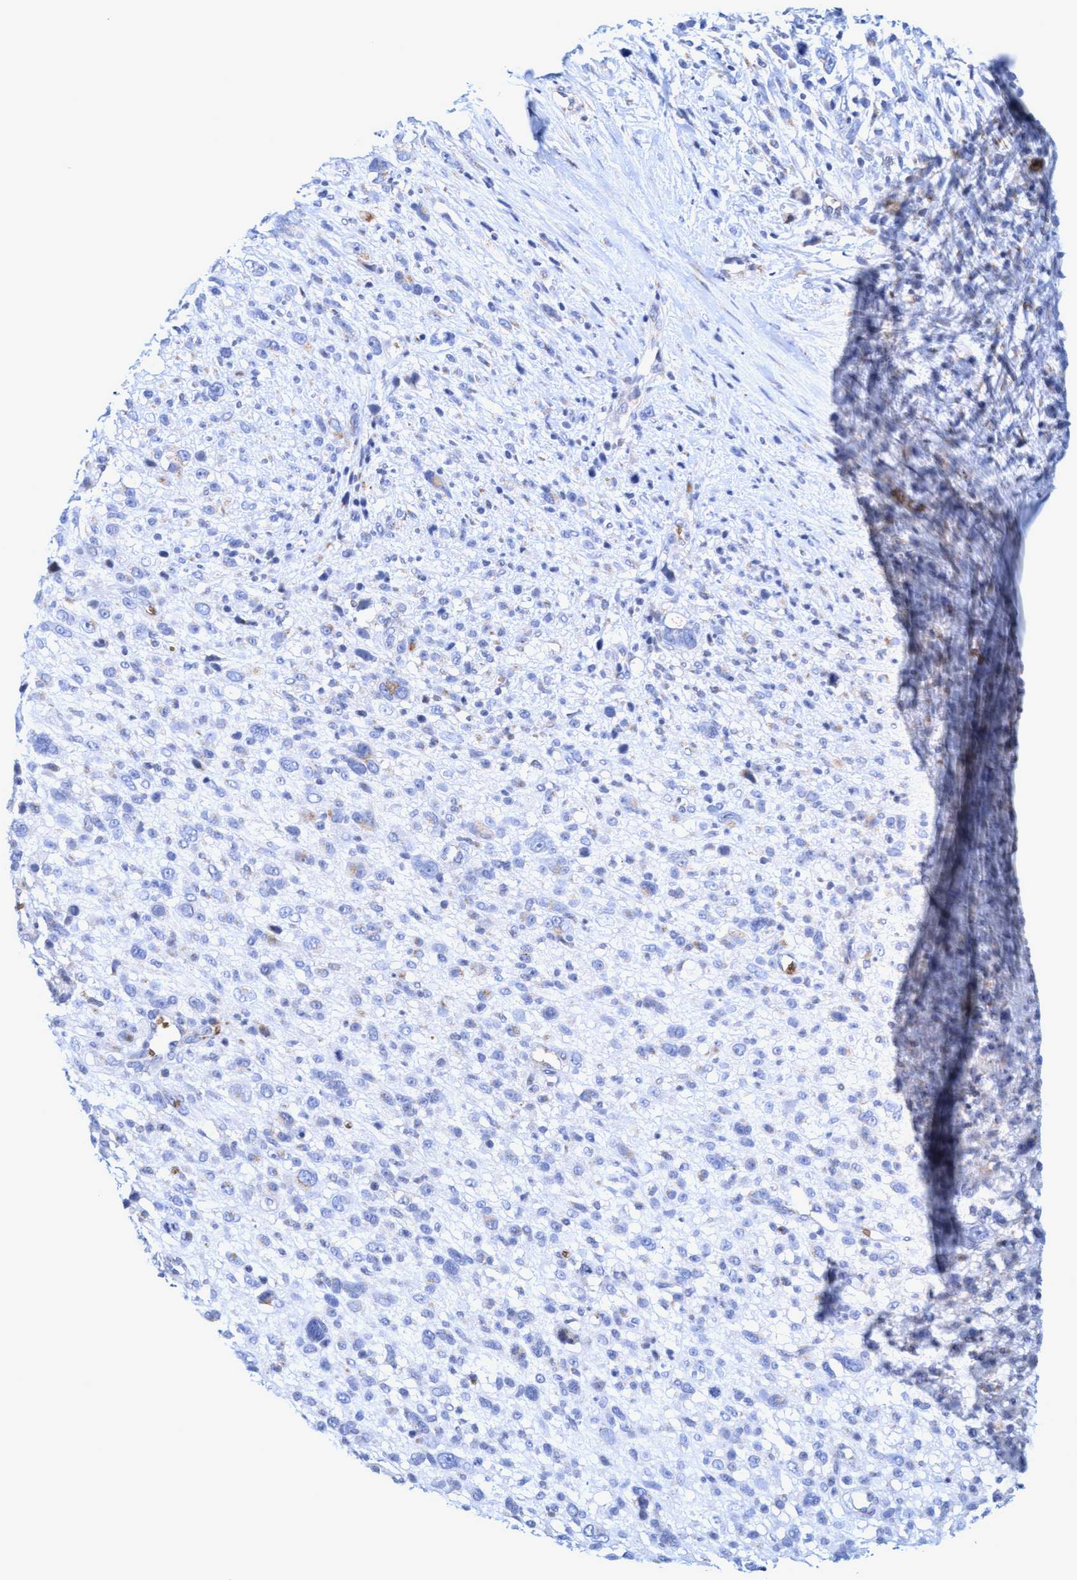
{"staining": {"intensity": "negative", "quantity": "none", "location": "none"}, "tissue": "melanoma", "cell_type": "Tumor cells", "image_type": "cancer", "snomed": [{"axis": "morphology", "description": "Malignant melanoma, NOS"}, {"axis": "topography", "description": "Skin"}], "caption": "High magnification brightfield microscopy of melanoma stained with DAB (brown) and counterstained with hematoxylin (blue): tumor cells show no significant staining. Nuclei are stained in blue.", "gene": "SPEM2", "patient": {"sex": "female", "age": 55}}